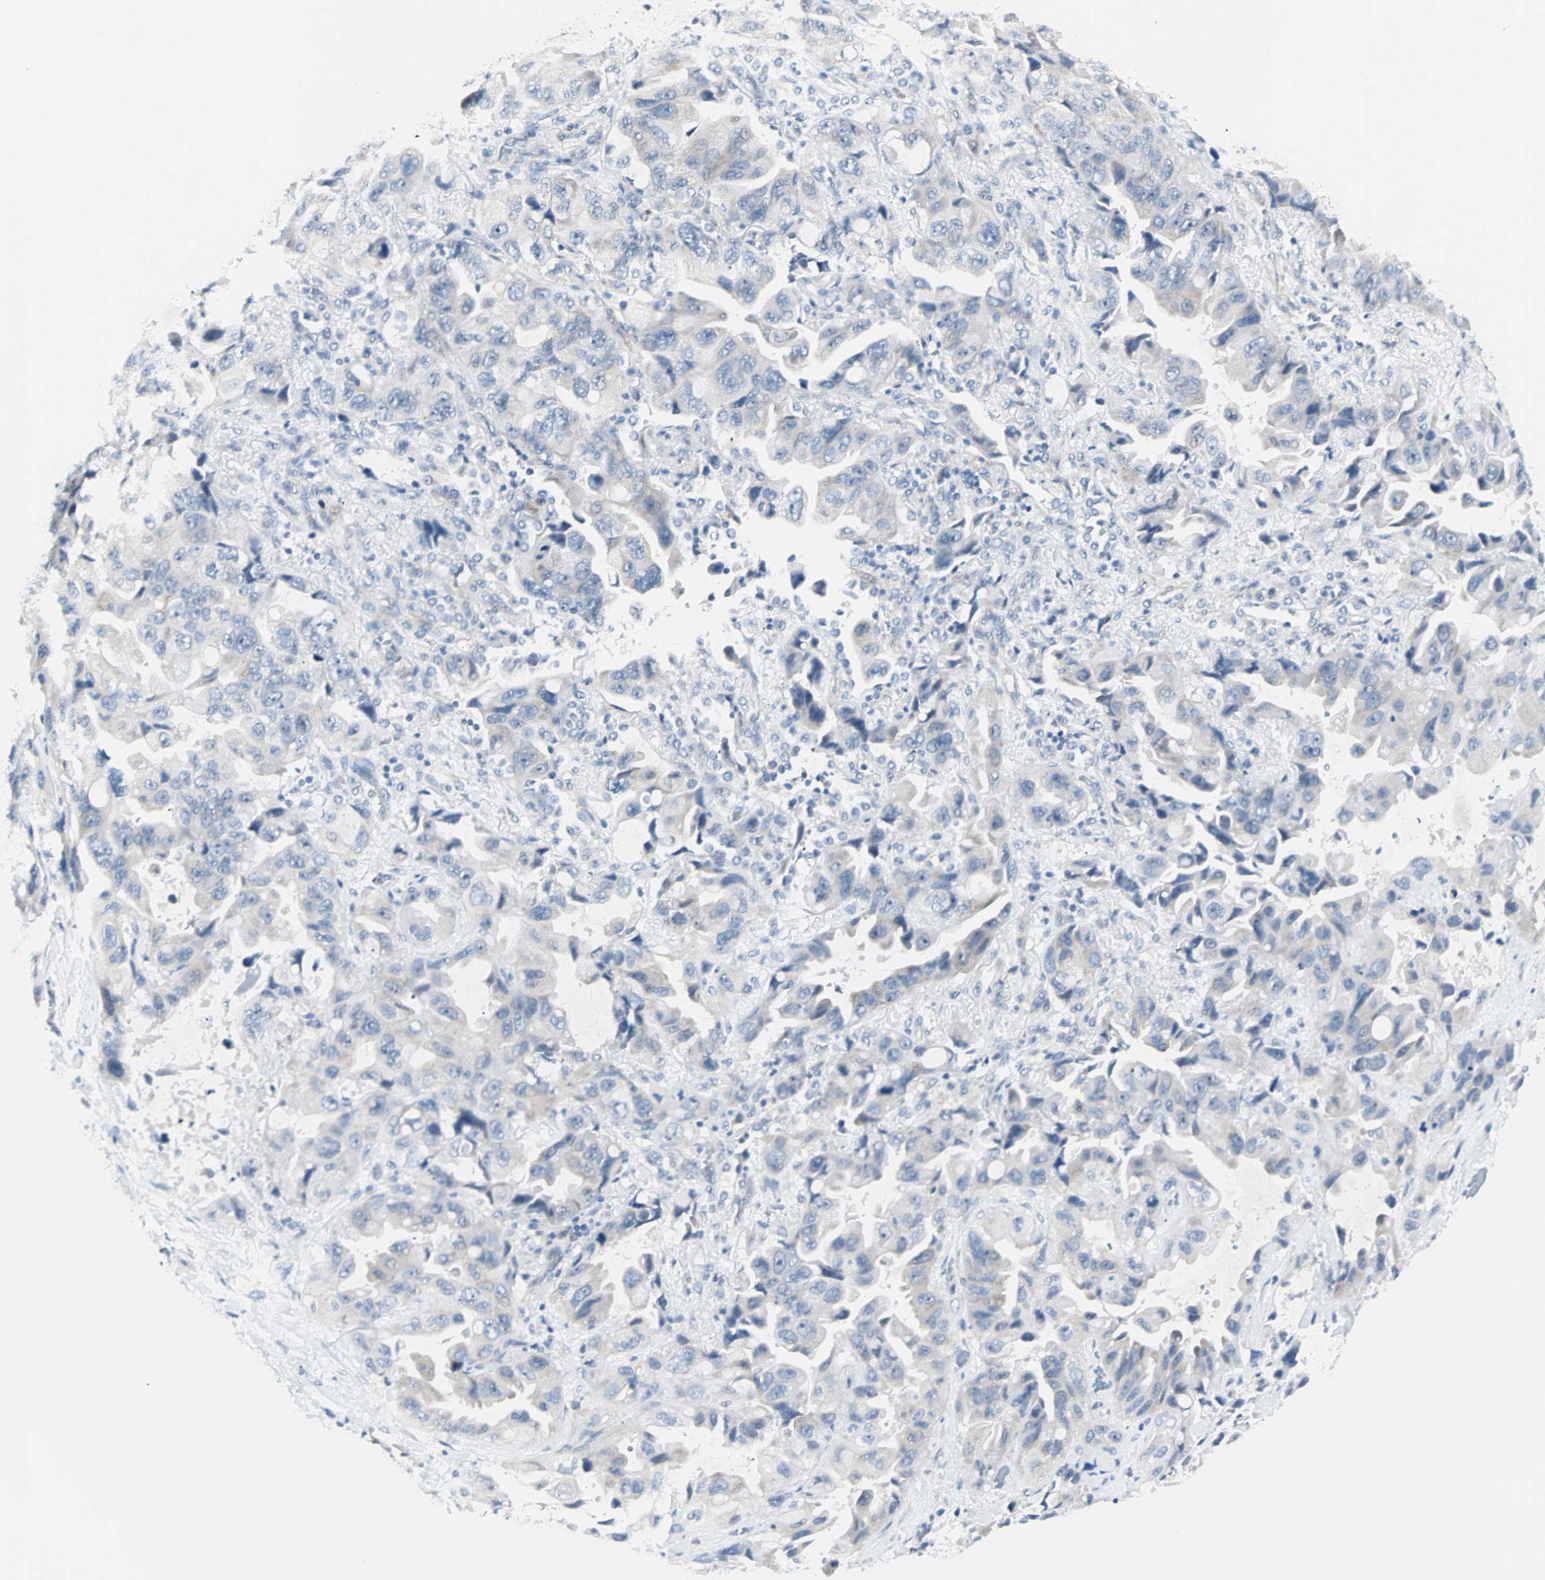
{"staining": {"intensity": "negative", "quantity": "none", "location": "none"}, "tissue": "lung cancer", "cell_type": "Tumor cells", "image_type": "cancer", "snomed": [{"axis": "morphology", "description": "Squamous cell carcinoma, NOS"}, {"axis": "topography", "description": "Lung"}], "caption": "Tumor cells show no significant positivity in lung cancer (squamous cell carcinoma).", "gene": "NEFH", "patient": {"sex": "female", "age": 73}}